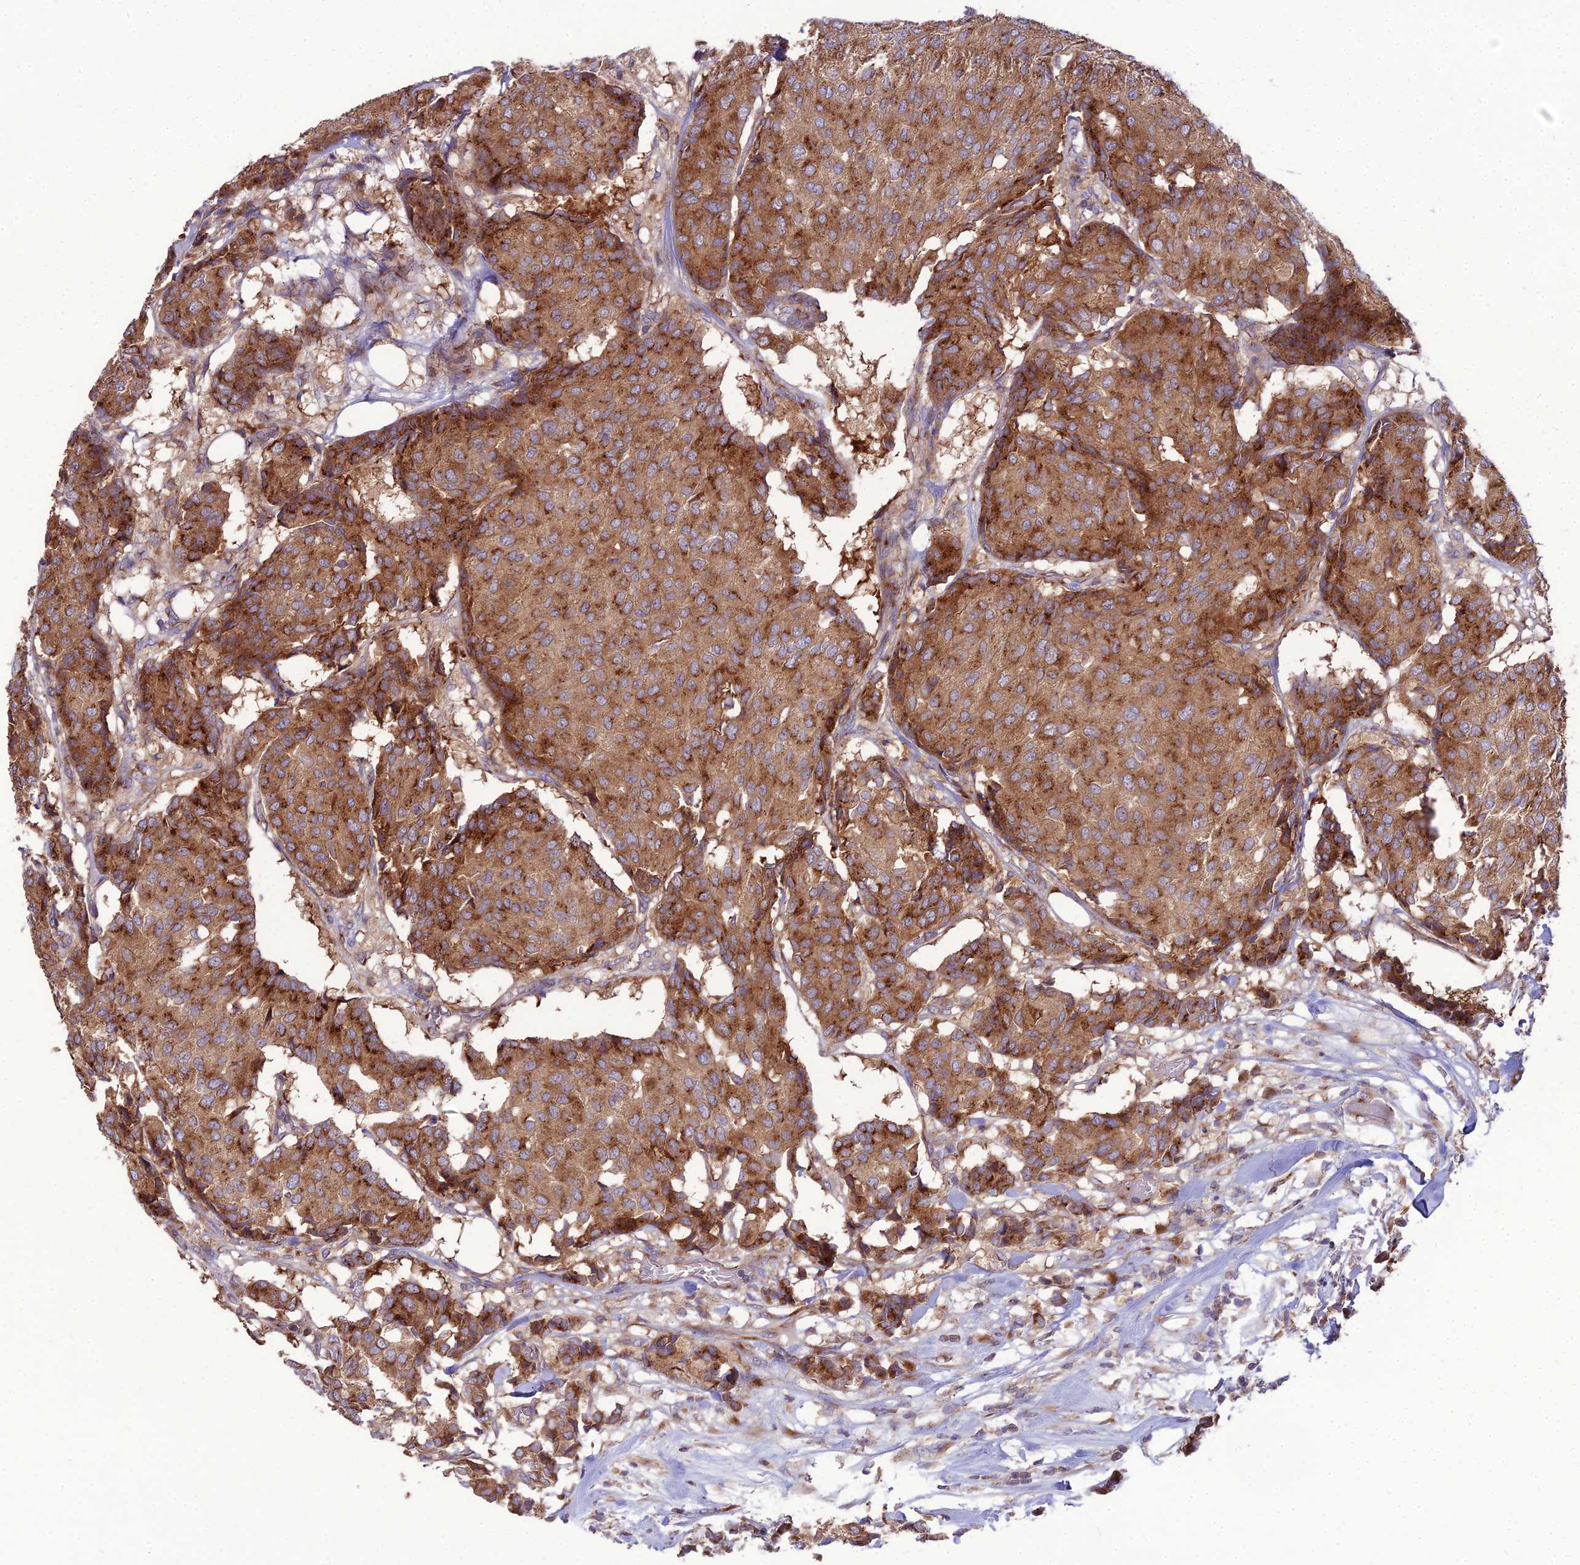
{"staining": {"intensity": "strong", "quantity": ">75%", "location": "cytoplasmic/membranous"}, "tissue": "breast cancer", "cell_type": "Tumor cells", "image_type": "cancer", "snomed": [{"axis": "morphology", "description": "Duct carcinoma"}, {"axis": "topography", "description": "Breast"}], "caption": "About >75% of tumor cells in human breast cancer (infiltrating ductal carcinoma) exhibit strong cytoplasmic/membranous protein expression as visualized by brown immunohistochemical staining.", "gene": "SPRYD7", "patient": {"sex": "female", "age": 75}}